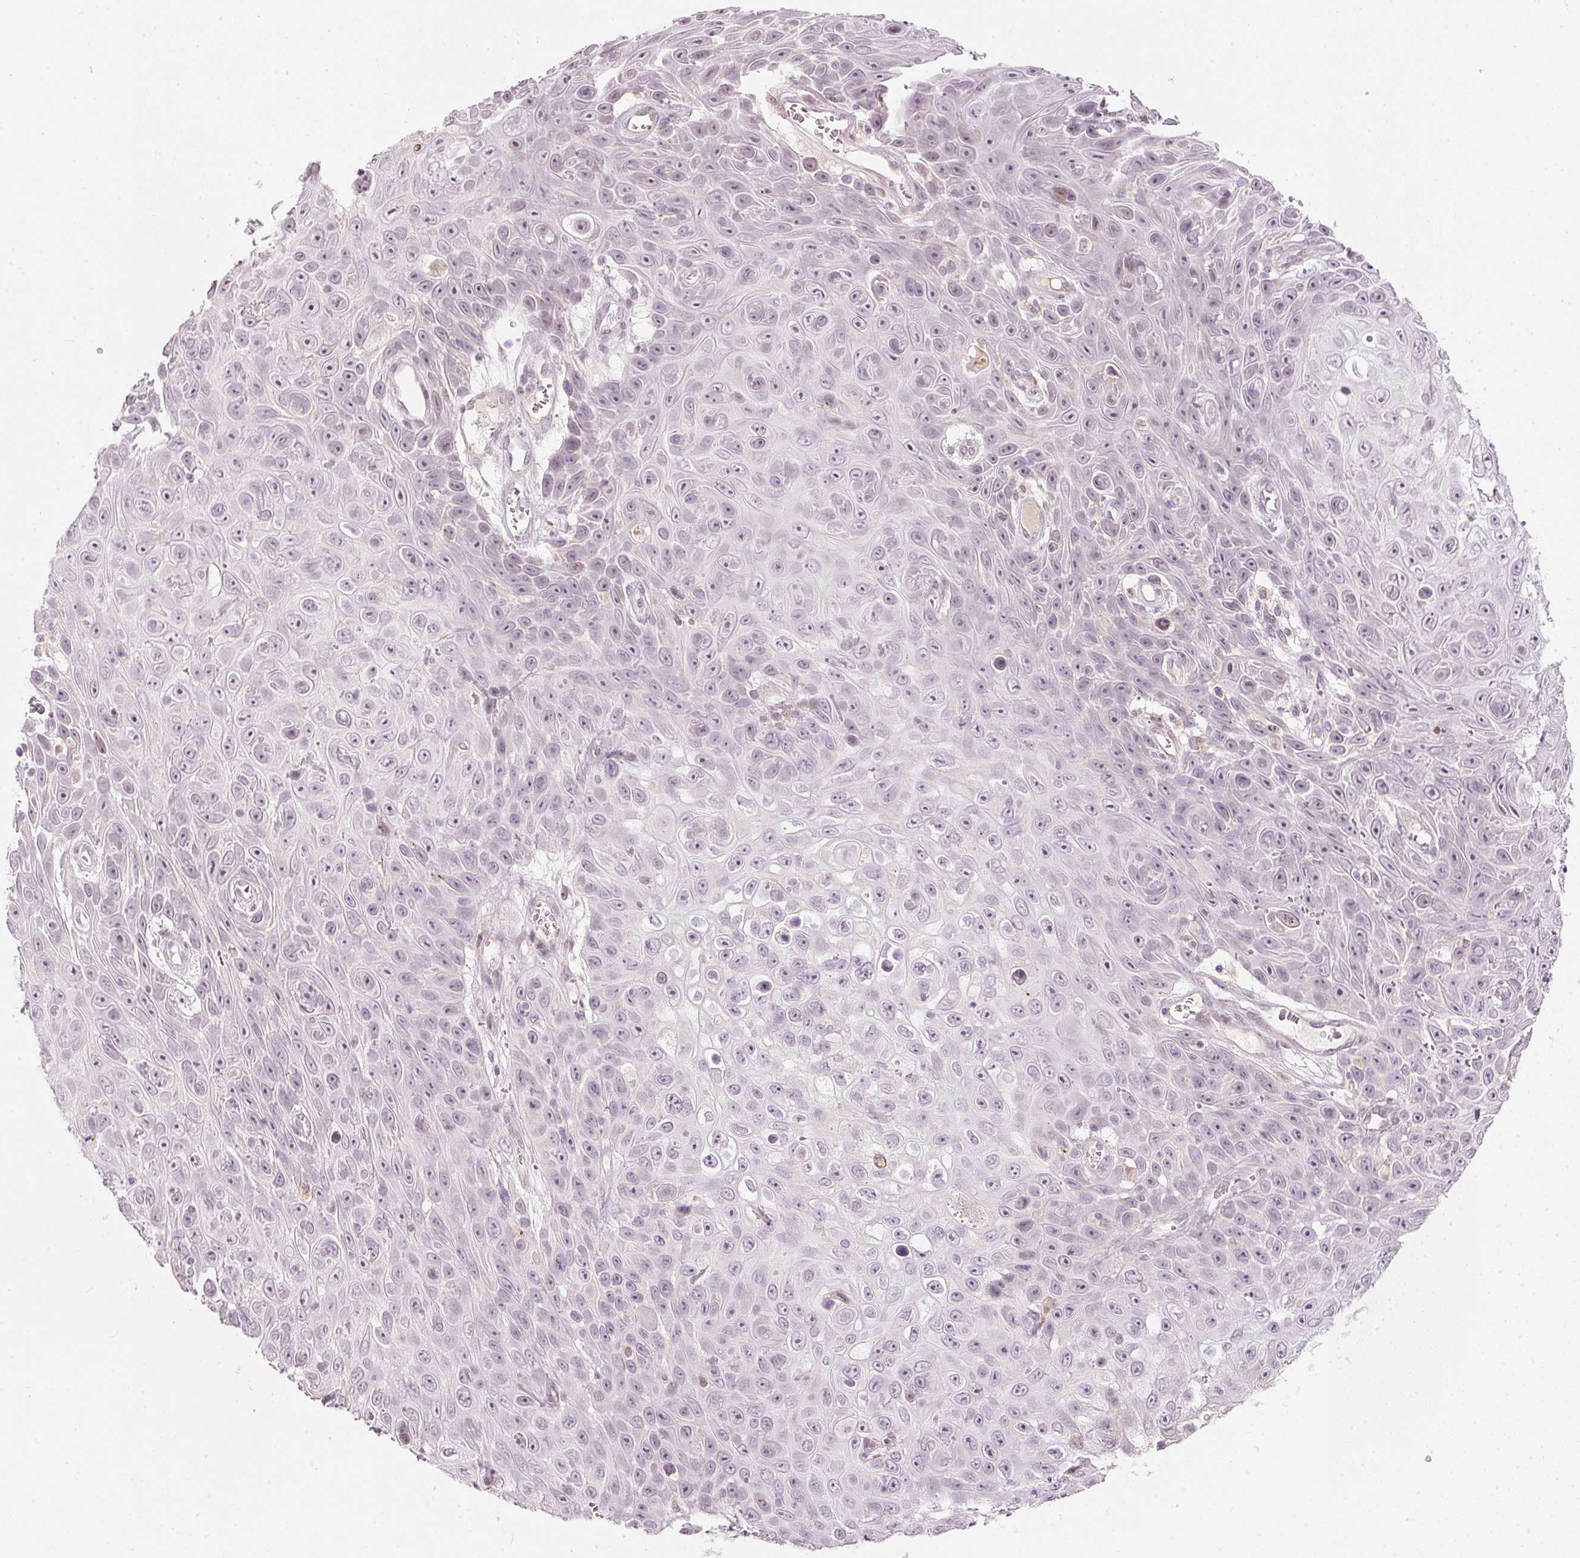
{"staining": {"intensity": "negative", "quantity": "none", "location": "none"}, "tissue": "skin cancer", "cell_type": "Tumor cells", "image_type": "cancer", "snomed": [{"axis": "morphology", "description": "Squamous cell carcinoma, NOS"}, {"axis": "topography", "description": "Skin"}], "caption": "Squamous cell carcinoma (skin) was stained to show a protein in brown. There is no significant staining in tumor cells.", "gene": "RNF39", "patient": {"sex": "male", "age": 82}}